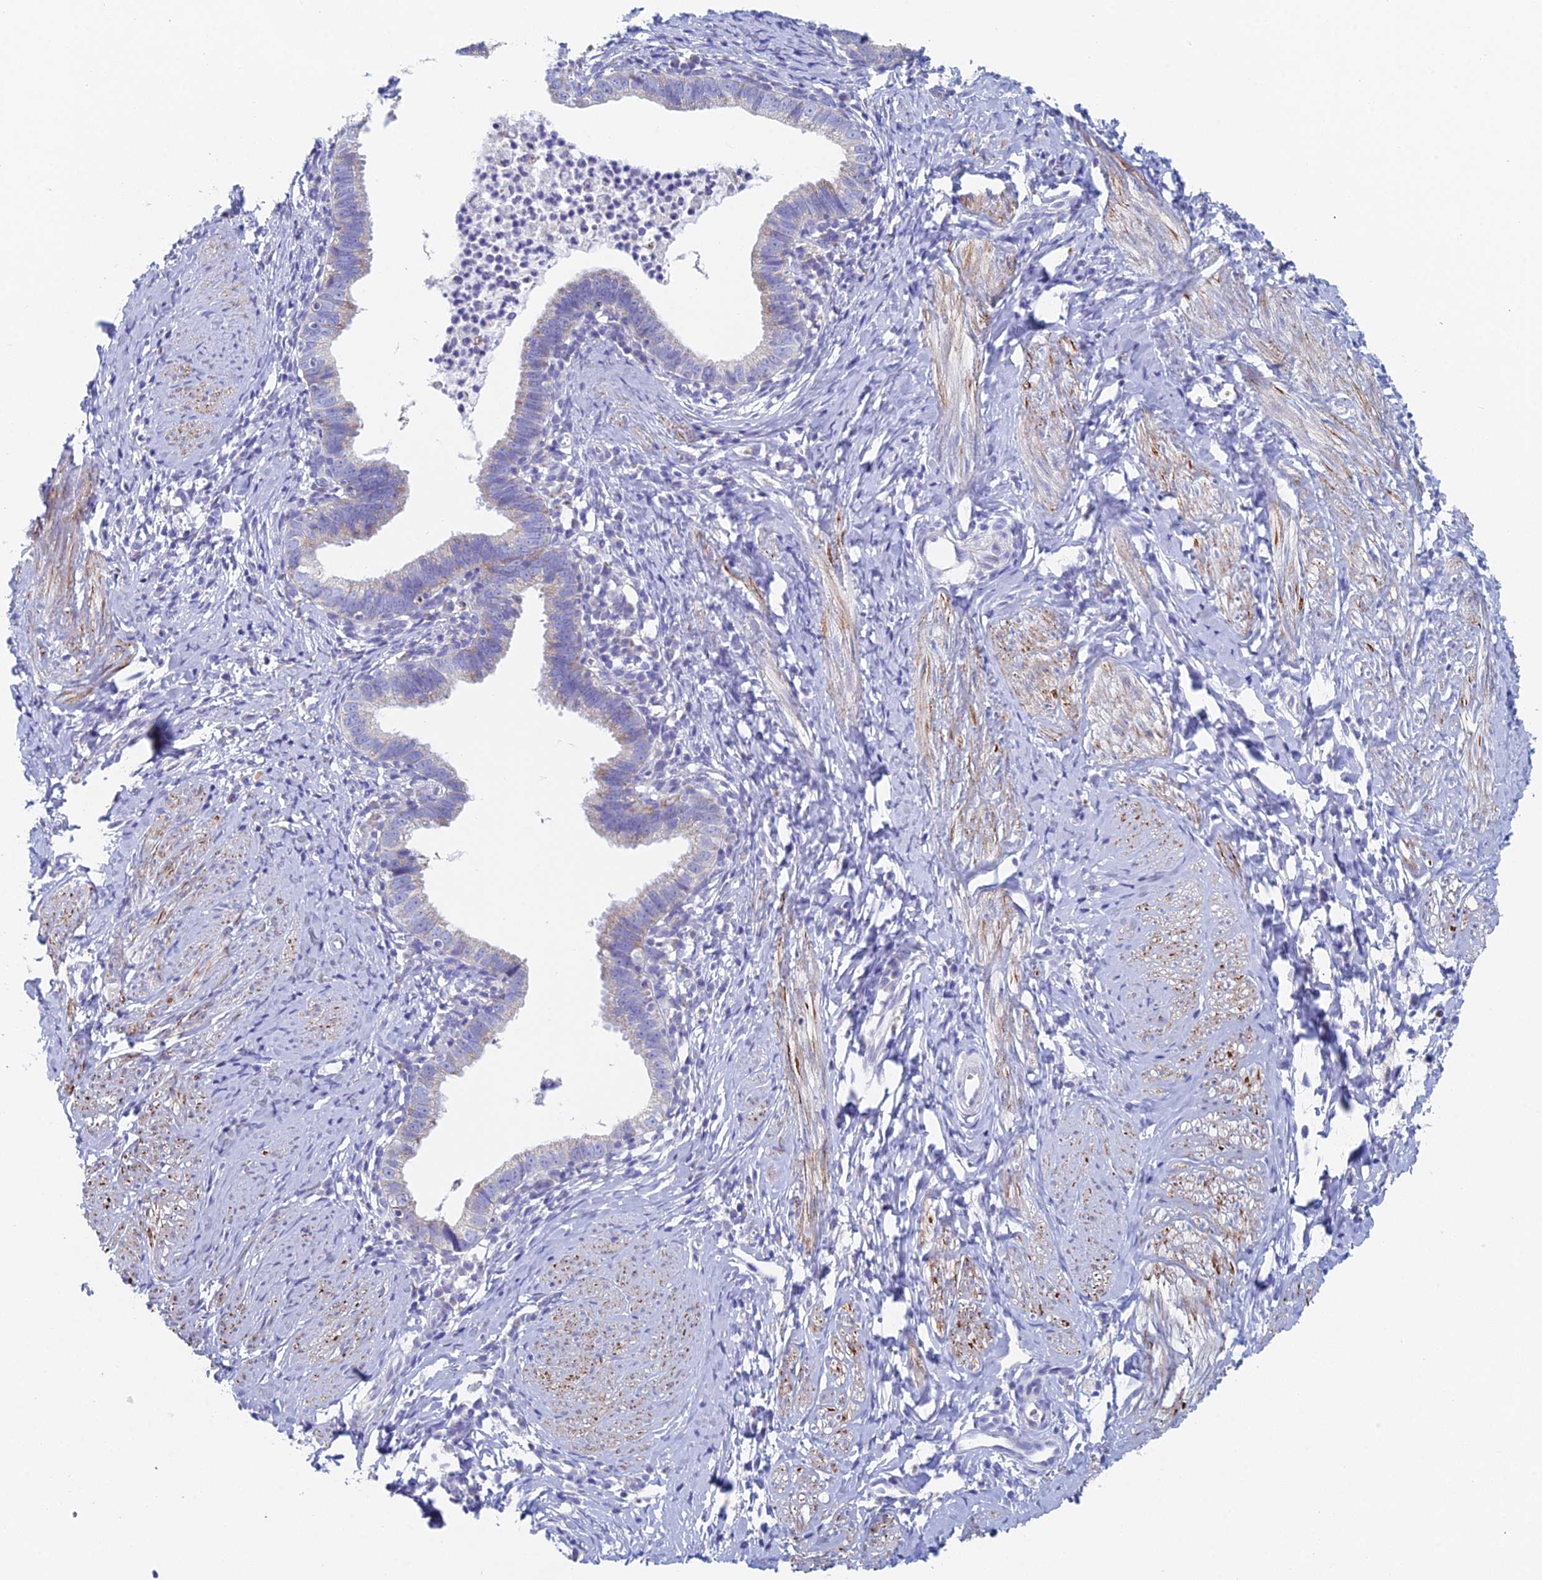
{"staining": {"intensity": "weak", "quantity": "25%-75%", "location": "cytoplasmic/membranous"}, "tissue": "cervical cancer", "cell_type": "Tumor cells", "image_type": "cancer", "snomed": [{"axis": "morphology", "description": "Adenocarcinoma, NOS"}, {"axis": "topography", "description": "Cervix"}], "caption": "Immunohistochemical staining of cervical cancer (adenocarcinoma) shows low levels of weak cytoplasmic/membranous staining in about 25%-75% of tumor cells. The protein is stained brown, and the nuclei are stained in blue (DAB (3,3'-diaminobenzidine) IHC with brightfield microscopy, high magnification).", "gene": "ACSM1", "patient": {"sex": "female", "age": 36}}